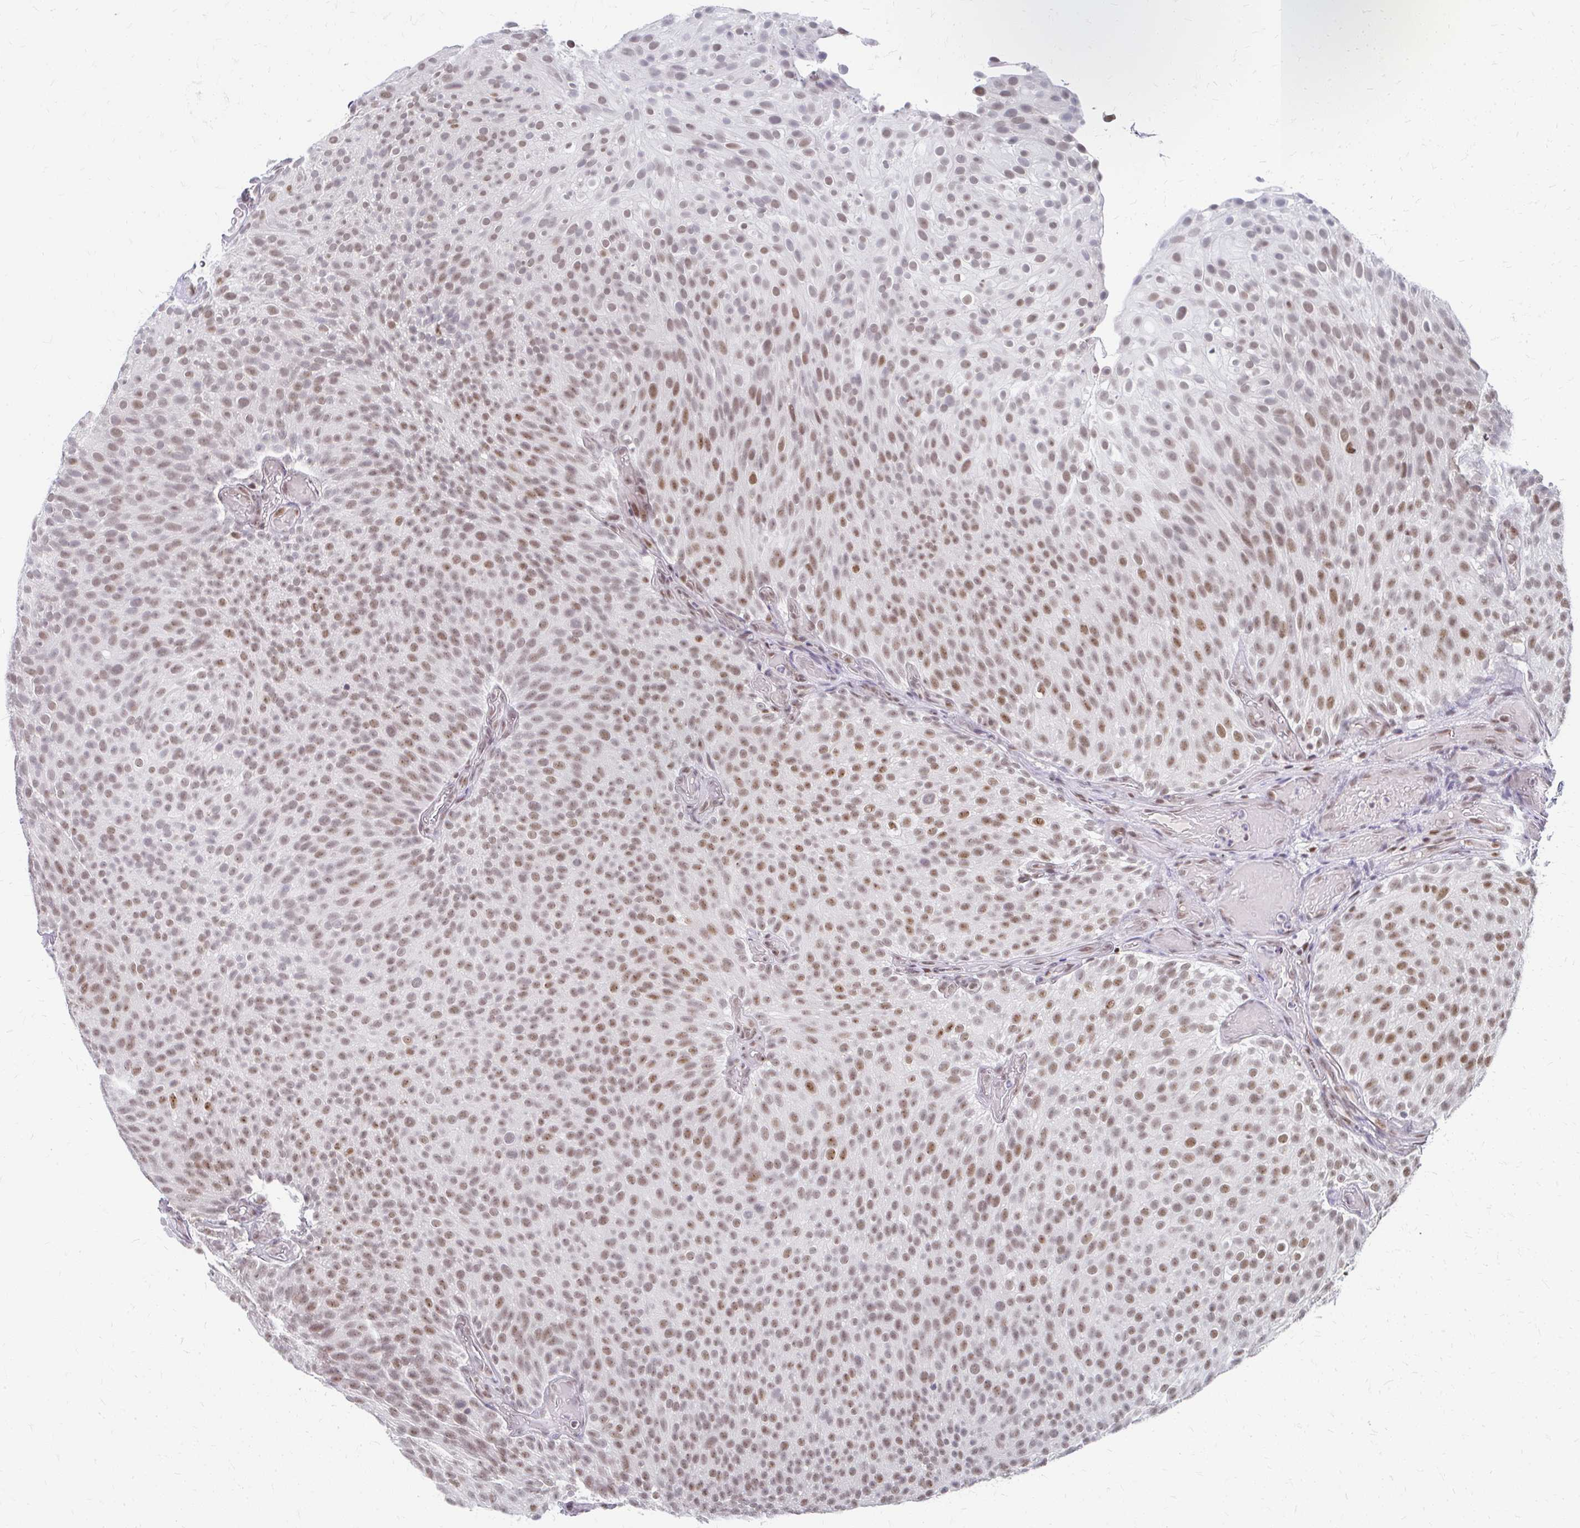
{"staining": {"intensity": "moderate", "quantity": "25%-75%", "location": "nuclear"}, "tissue": "urothelial cancer", "cell_type": "Tumor cells", "image_type": "cancer", "snomed": [{"axis": "morphology", "description": "Urothelial carcinoma, Low grade"}, {"axis": "topography", "description": "Urinary bladder"}], "caption": "This is a photomicrograph of IHC staining of urothelial carcinoma (low-grade), which shows moderate positivity in the nuclear of tumor cells.", "gene": "GTF2H1", "patient": {"sex": "male", "age": 78}}